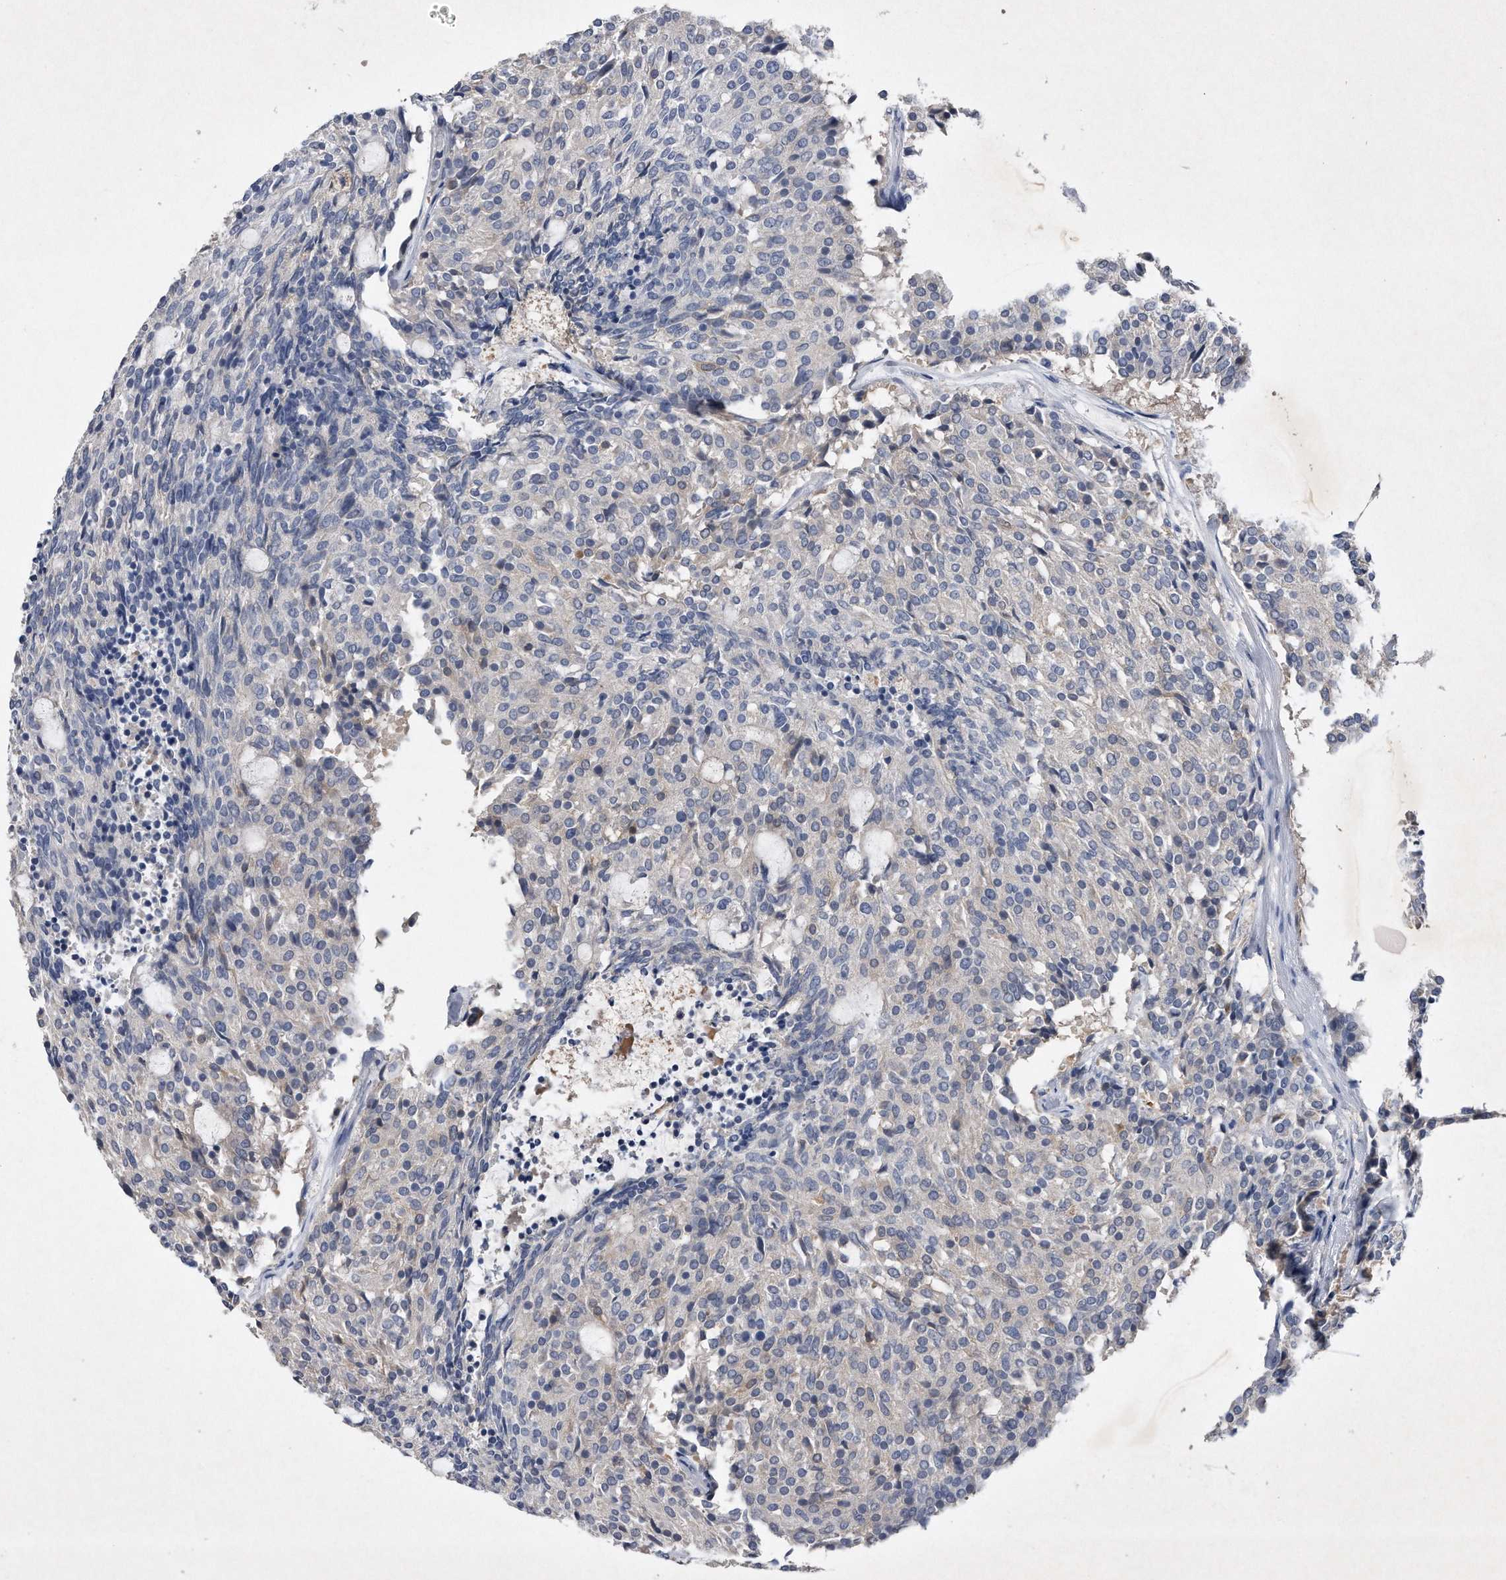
{"staining": {"intensity": "negative", "quantity": "none", "location": "none"}, "tissue": "carcinoid", "cell_type": "Tumor cells", "image_type": "cancer", "snomed": [{"axis": "morphology", "description": "Carcinoid, malignant, NOS"}, {"axis": "topography", "description": "Pancreas"}], "caption": "This is a micrograph of immunohistochemistry staining of carcinoid (malignant), which shows no positivity in tumor cells. (DAB (3,3'-diaminobenzidine) IHC visualized using brightfield microscopy, high magnification).", "gene": "ASNS", "patient": {"sex": "female", "age": 54}}